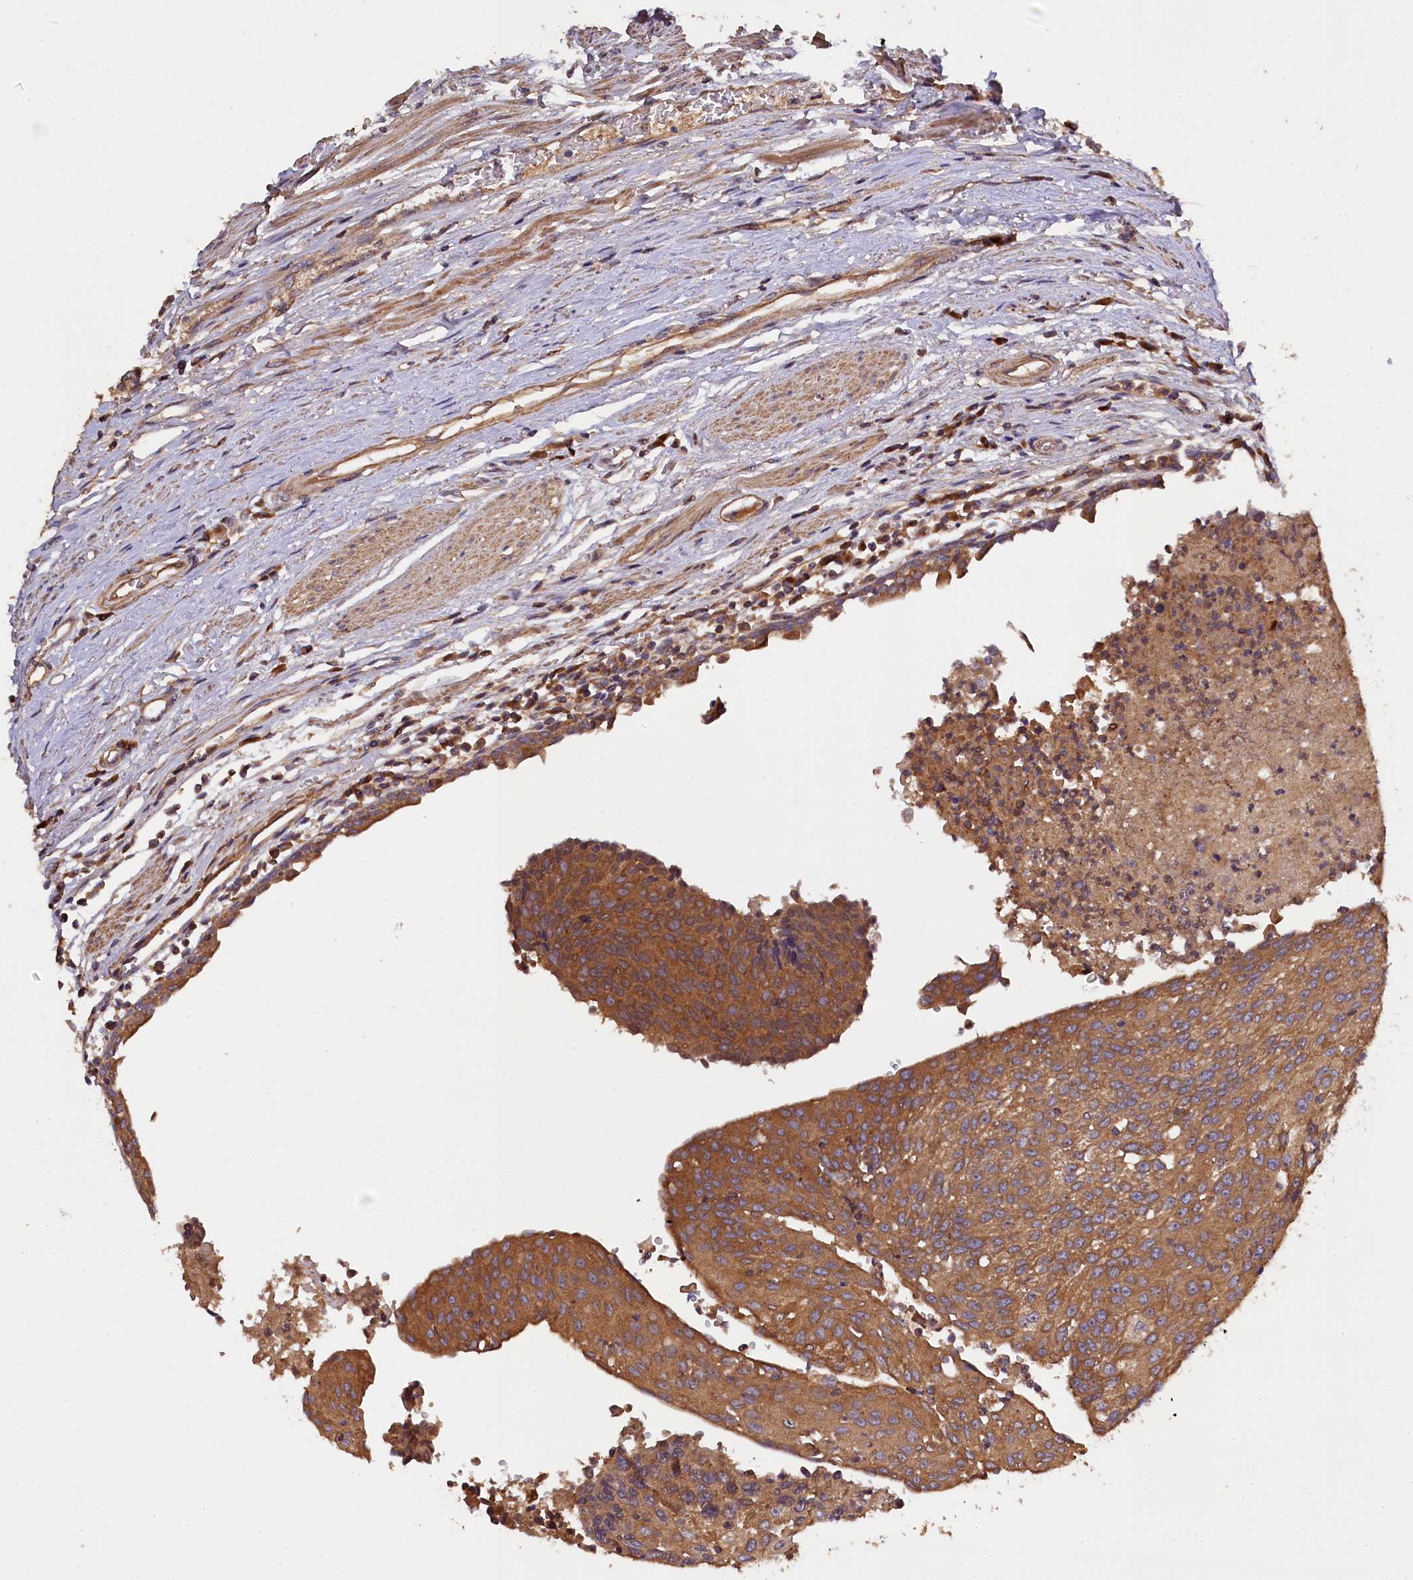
{"staining": {"intensity": "moderate", "quantity": ">75%", "location": "cytoplasmic/membranous"}, "tissue": "urothelial cancer", "cell_type": "Tumor cells", "image_type": "cancer", "snomed": [{"axis": "morphology", "description": "Urothelial carcinoma, High grade"}, {"axis": "topography", "description": "Urinary bladder"}], "caption": "Protein expression analysis of urothelial cancer shows moderate cytoplasmic/membranous expression in approximately >75% of tumor cells.", "gene": "KLC2", "patient": {"sex": "female", "age": 85}}